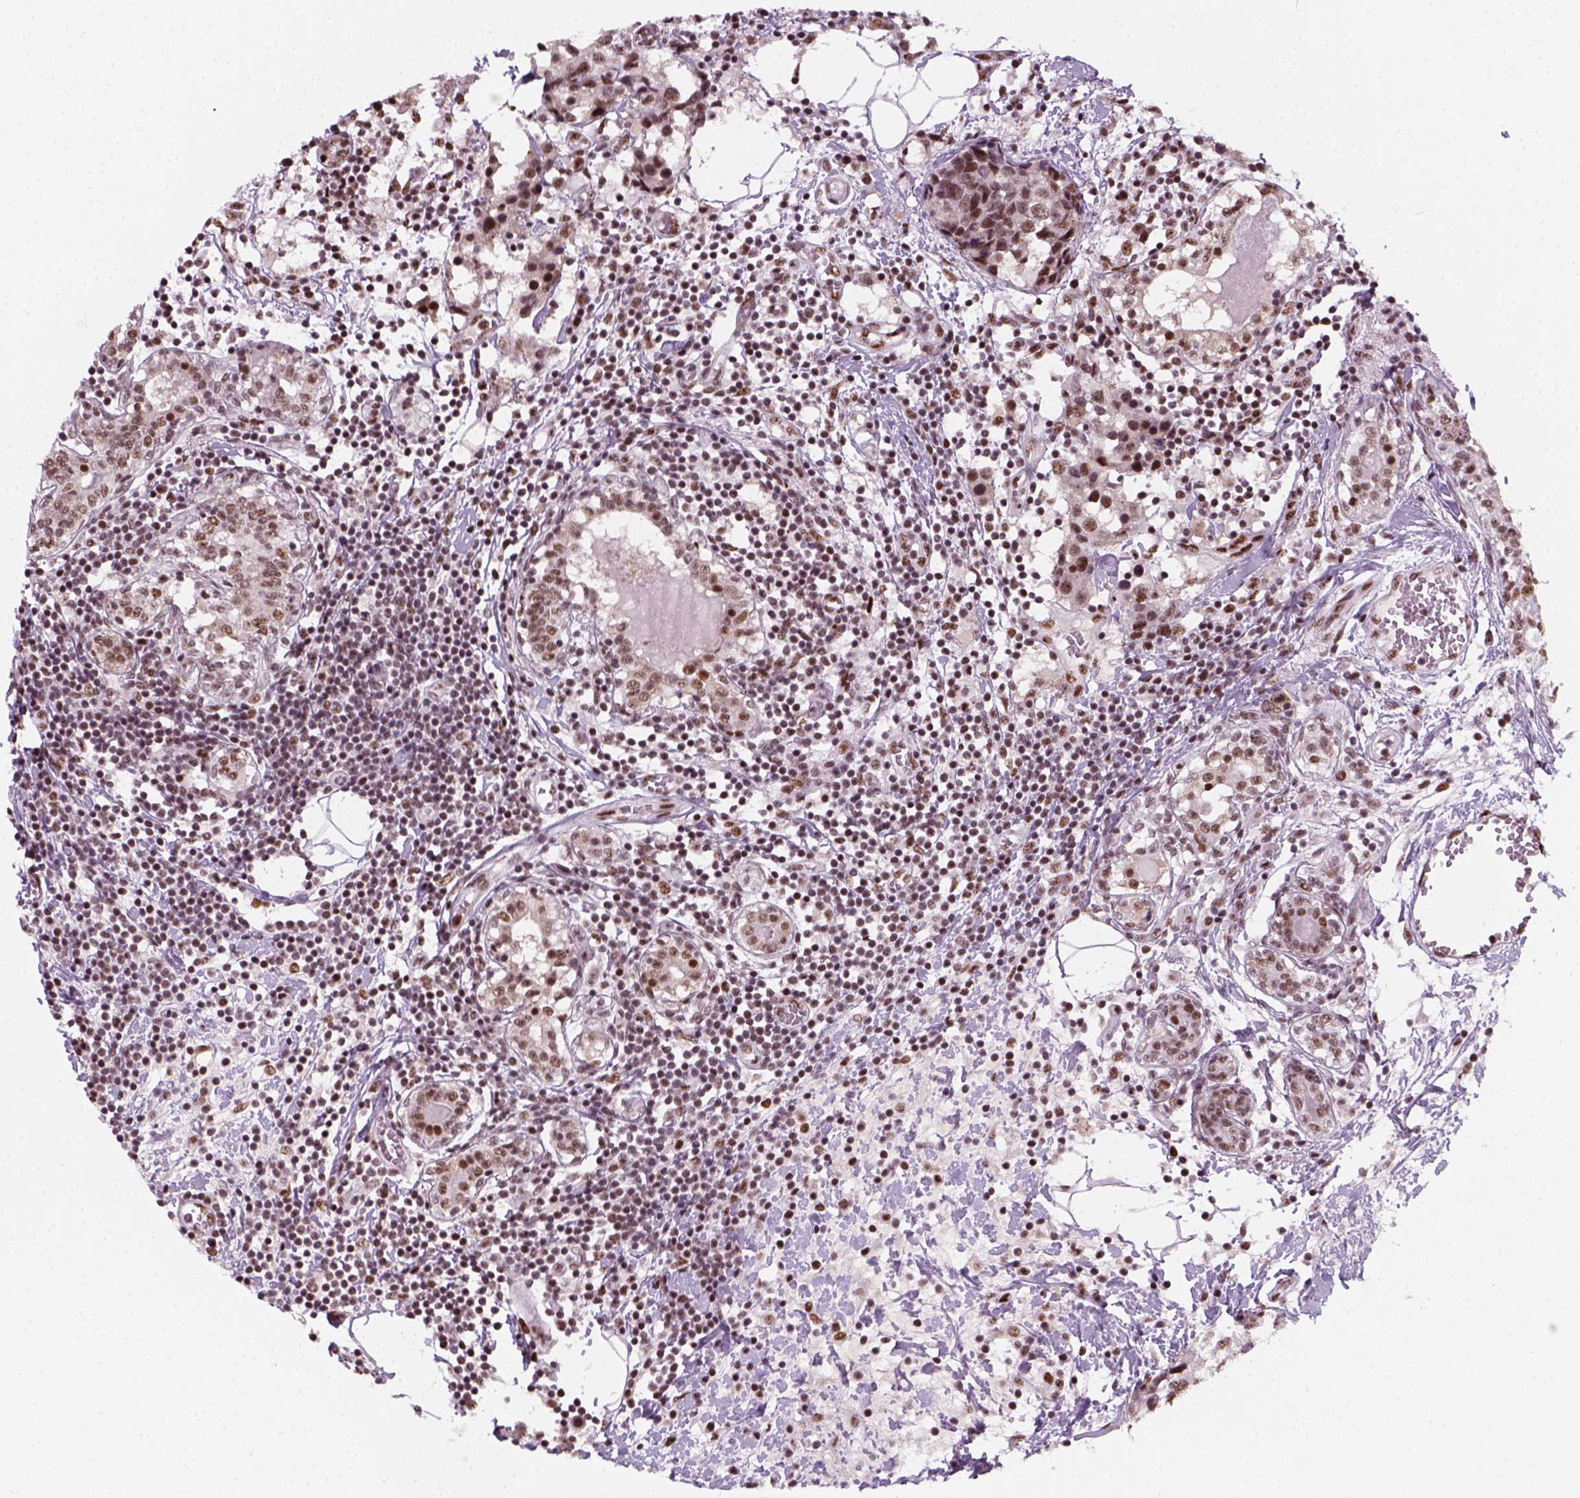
{"staining": {"intensity": "moderate", "quantity": ">75%", "location": "nuclear"}, "tissue": "breast cancer", "cell_type": "Tumor cells", "image_type": "cancer", "snomed": [{"axis": "morphology", "description": "Lobular carcinoma"}, {"axis": "topography", "description": "Breast"}], "caption": "Moderate nuclear protein staining is appreciated in approximately >75% of tumor cells in lobular carcinoma (breast).", "gene": "GTF2F1", "patient": {"sex": "female", "age": 59}}